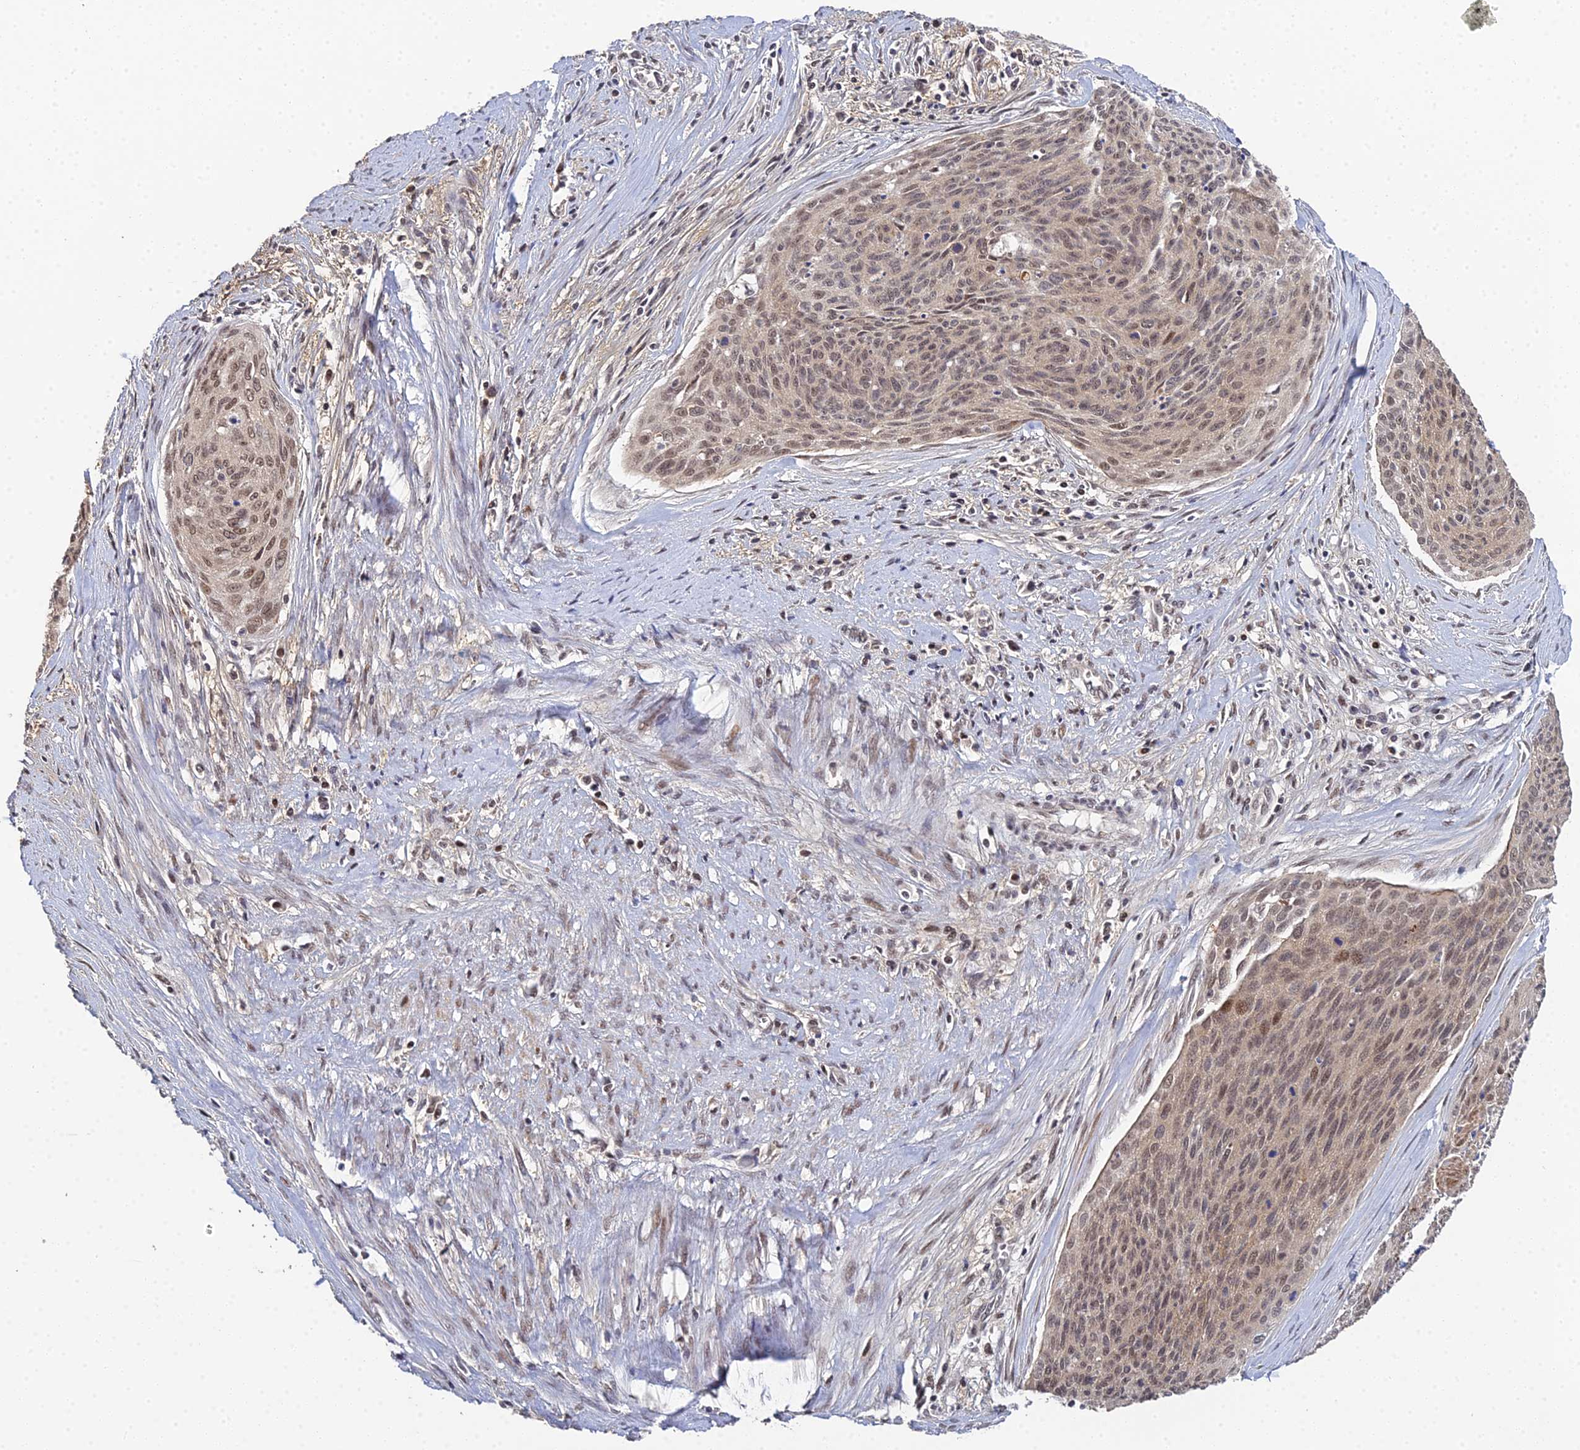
{"staining": {"intensity": "moderate", "quantity": ">75%", "location": "nuclear"}, "tissue": "cervical cancer", "cell_type": "Tumor cells", "image_type": "cancer", "snomed": [{"axis": "morphology", "description": "Squamous cell carcinoma, NOS"}, {"axis": "topography", "description": "Cervix"}], "caption": "This image reveals immunohistochemistry staining of cervical squamous cell carcinoma, with medium moderate nuclear expression in about >75% of tumor cells.", "gene": "ERCC5", "patient": {"sex": "female", "age": 55}}